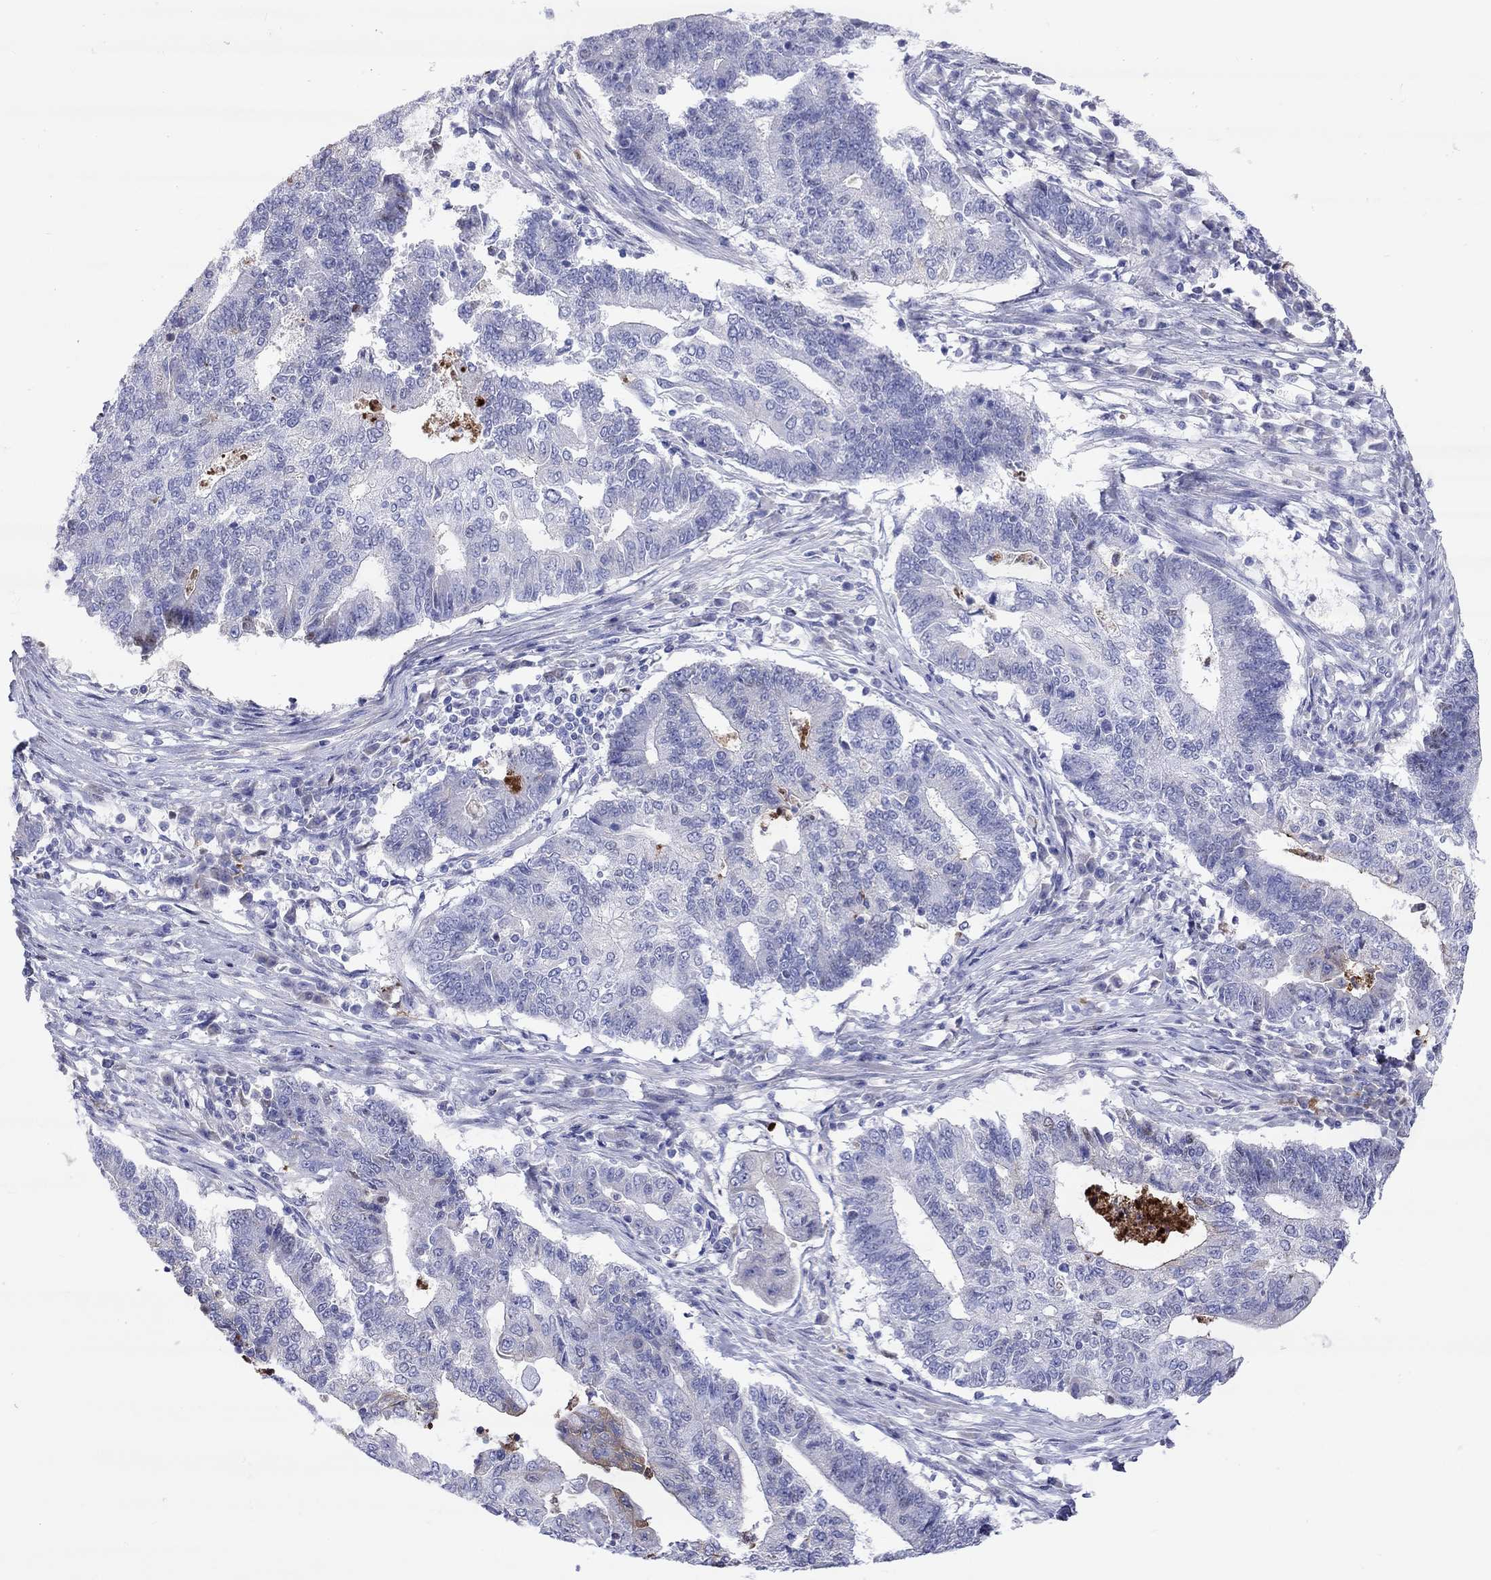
{"staining": {"intensity": "negative", "quantity": "none", "location": "none"}, "tissue": "endometrial cancer", "cell_type": "Tumor cells", "image_type": "cancer", "snomed": [{"axis": "morphology", "description": "Adenocarcinoma, NOS"}, {"axis": "topography", "description": "Uterus"}, {"axis": "topography", "description": "Endometrium"}], "caption": "This is an immunohistochemistry (IHC) histopathology image of human adenocarcinoma (endometrial). There is no expression in tumor cells.", "gene": "SERPINA3", "patient": {"sex": "female", "age": 54}}